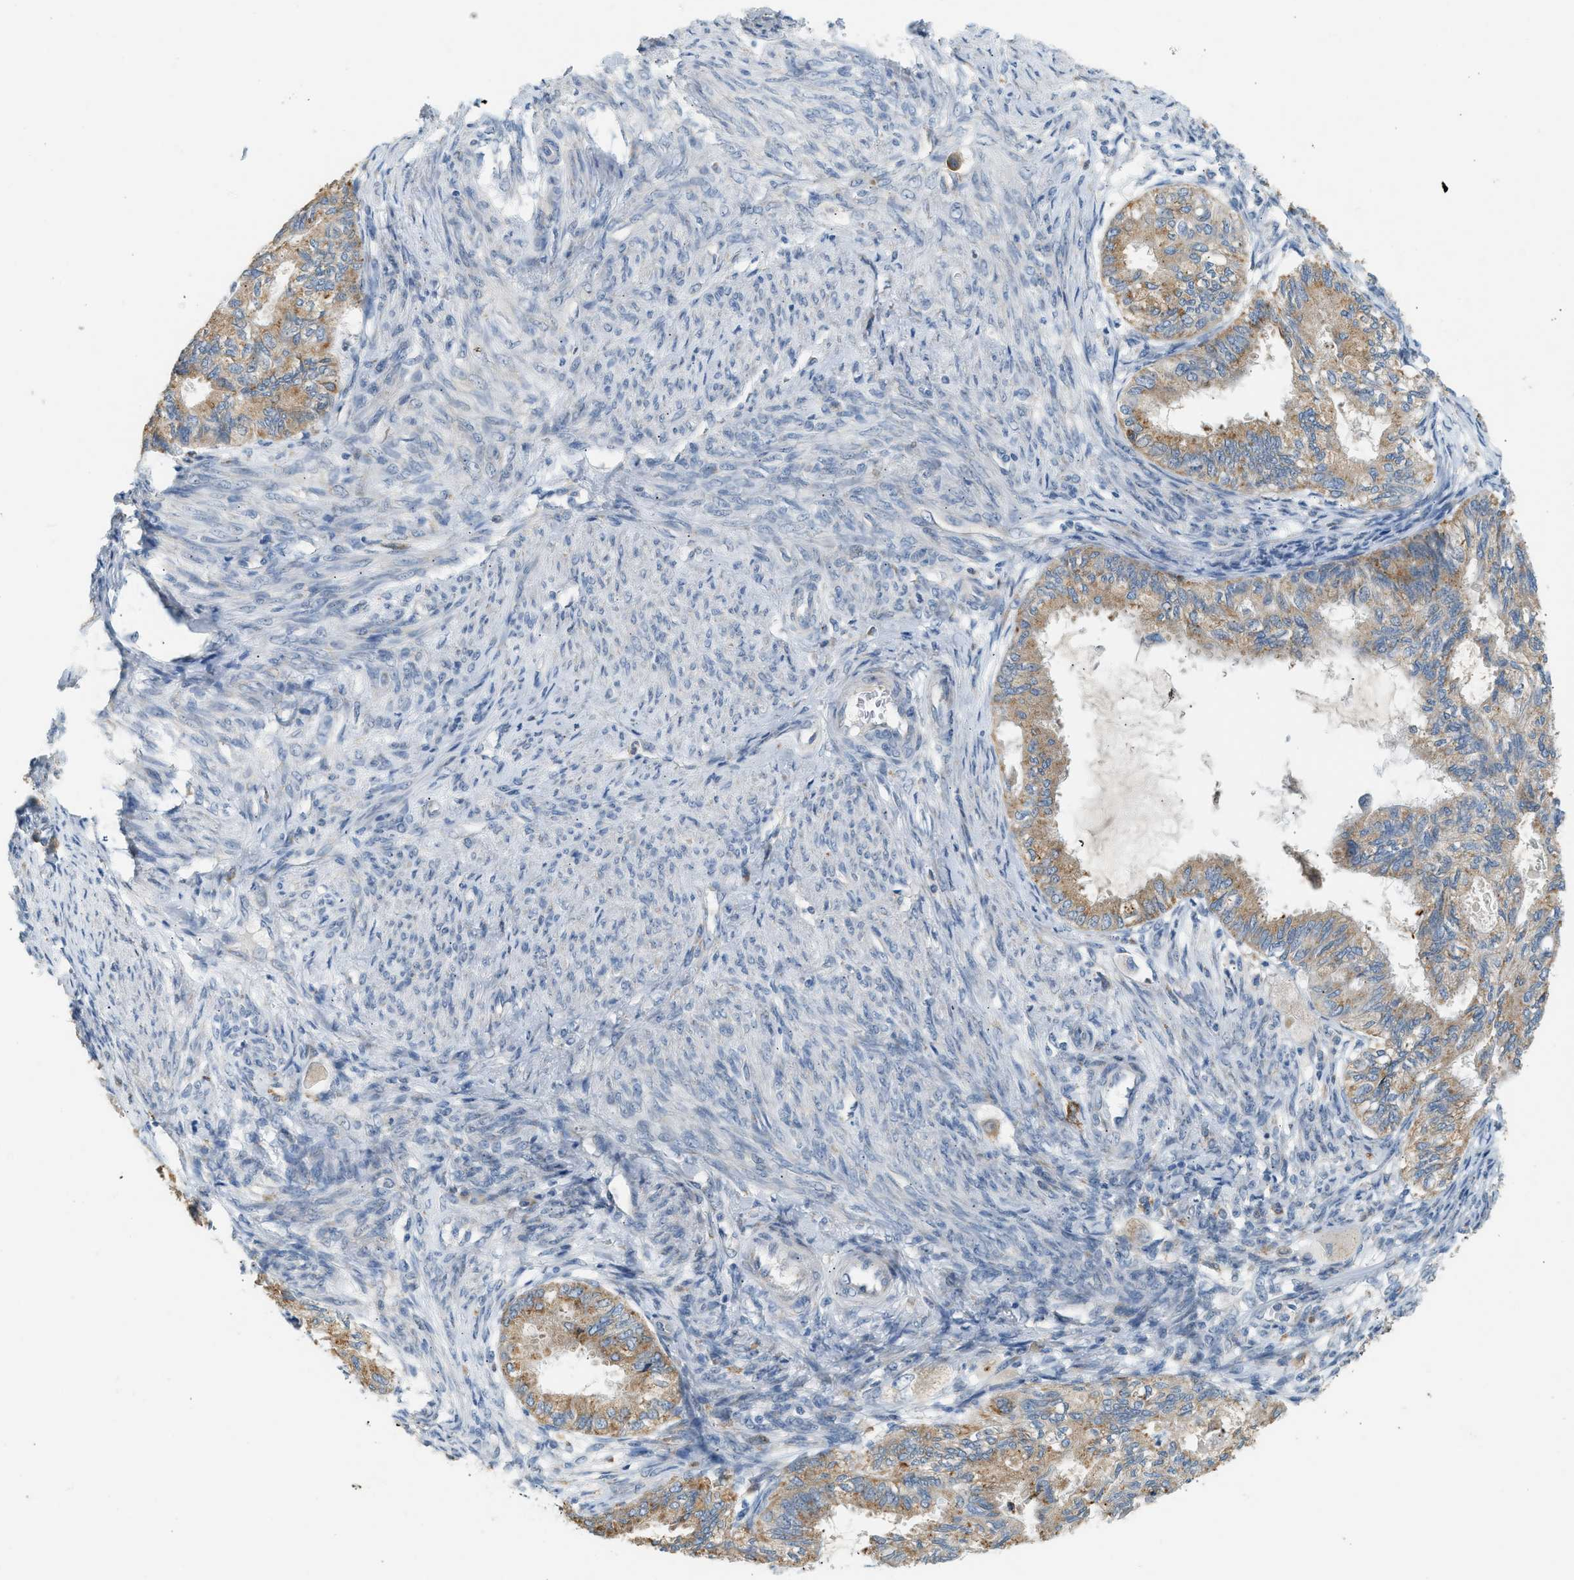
{"staining": {"intensity": "moderate", "quantity": ">75%", "location": "cytoplasmic/membranous"}, "tissue": "cervical cancer", "cell_type": "Tumor cells", "image_type": "cancer", "snomed": [{"axis": "morphology", "description": "Normal tissue, NOS"}, {"axis": "morphology", "description": "Adenocarcinoma, NOS"}, {"axis": "topography", "description": "Cervix"}, {"axis": "topography", "description": "Endometrium"}], "caption": "Immunohistochemistry (DAB (3,3'-diaminobenzidine)) staining of human cervical adenocarcinoma exhibits moderate cytoplasmic/membranous protein staining in approximately >75% of tumor cells.", "gene": "CTSB", "patient": {"sex": "female", "age": 86}}